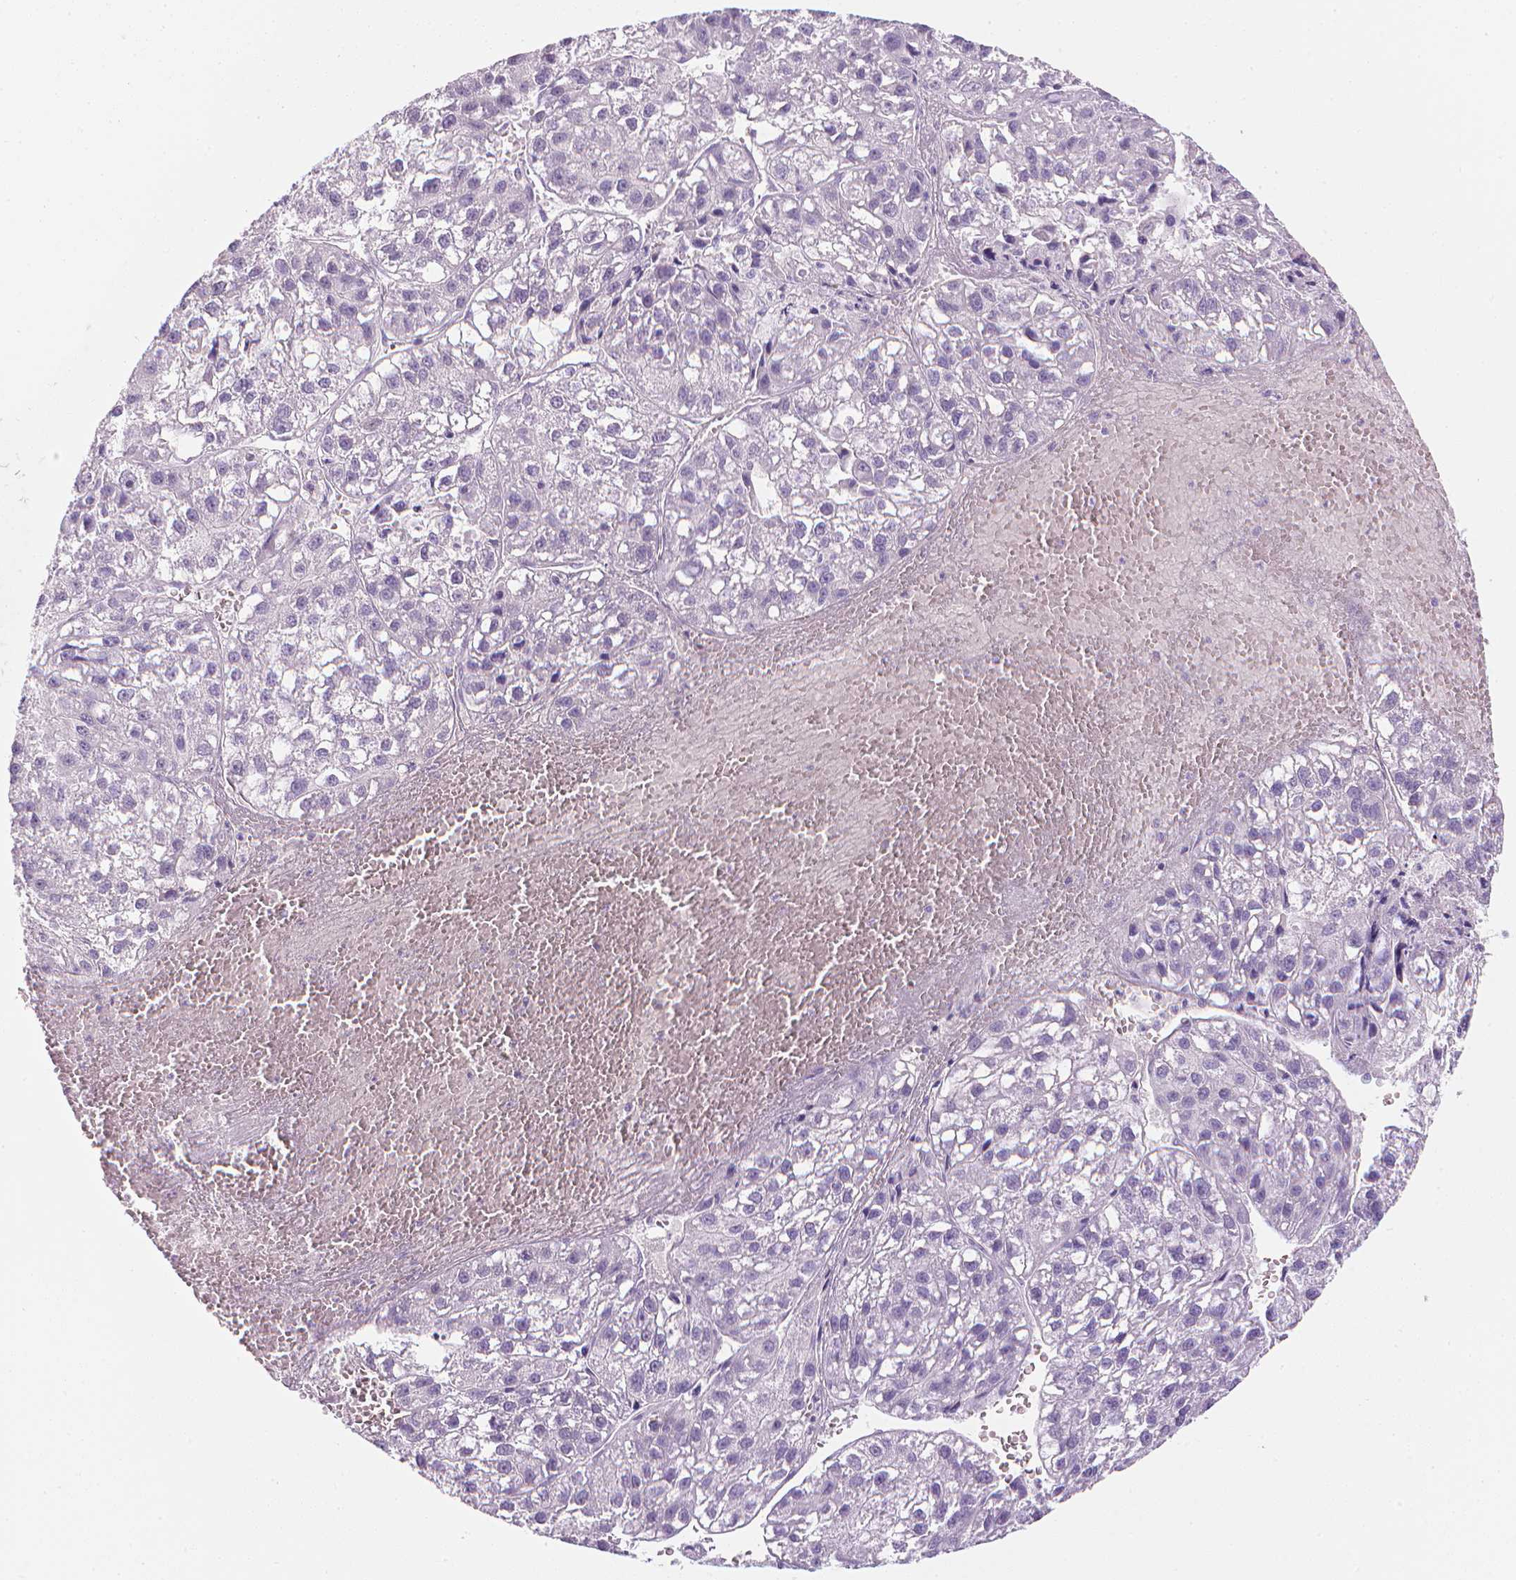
{"staining": {"intensity": "negative", "quantity": "none", "location": "none"}, "tissue": "liver cancer", "cell_type": "Tumor cells", "image_type": "cancer", "snomed": [{"axis": "morphology", "description": "Carcinoma, Hepatocellular, NOS"}, {"axis": "topography", "description": "Liver"}], "caption": "DAB immunohistochemical staining of human hepatocellular carcinoma (liver) exhibits no significant positivity in tumor cells.", "gene": "DCAF8L1", "patient": {"sex": "female", "age": 70}}